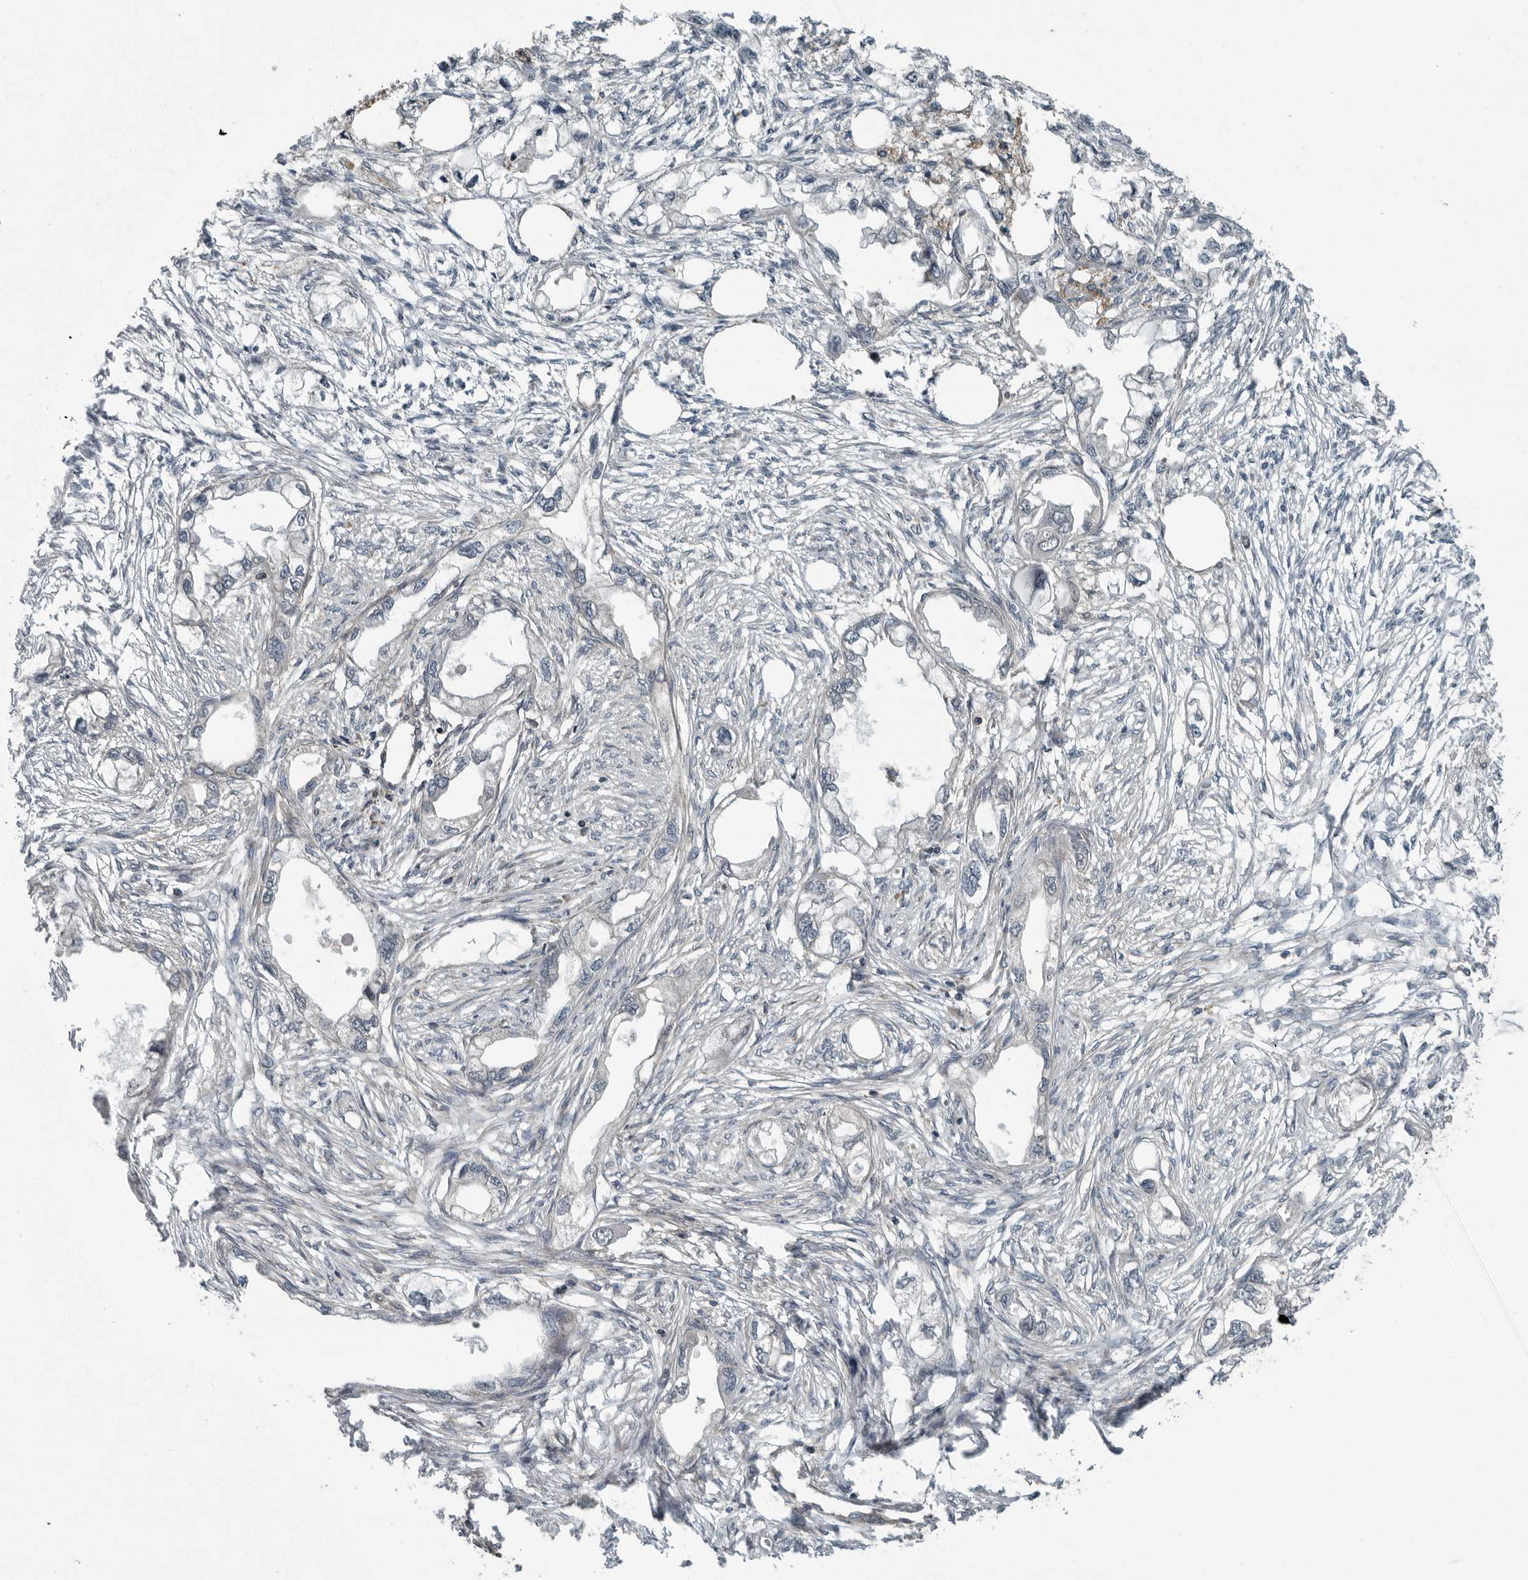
{"staining": {"intensity": "negative", "quantity": "none", "location": "none"}, "tissue": "endometrial cancer", "cell_type": "Tumor cells", "image_type": "cancer", "snomed": [{"axis": "morphology", "description": "Adenocarcinoma, NOS"}, {"axis": "morphology", "description": "Adenocarcinoma, metastatic, NOS"}, {"axis": "topography", "description": "Adipose tissue"}, {"axis": "topography", "description": "Endometrium"}], "caption": "Immunohistochemistry micrograph of human endometrial cancer (adenocarcinoma) stained for a protein (brown), which demonstrates no expression in tumor cells.", "gene": "AMFR", "patient": {"sex": "female", "age": 67}}